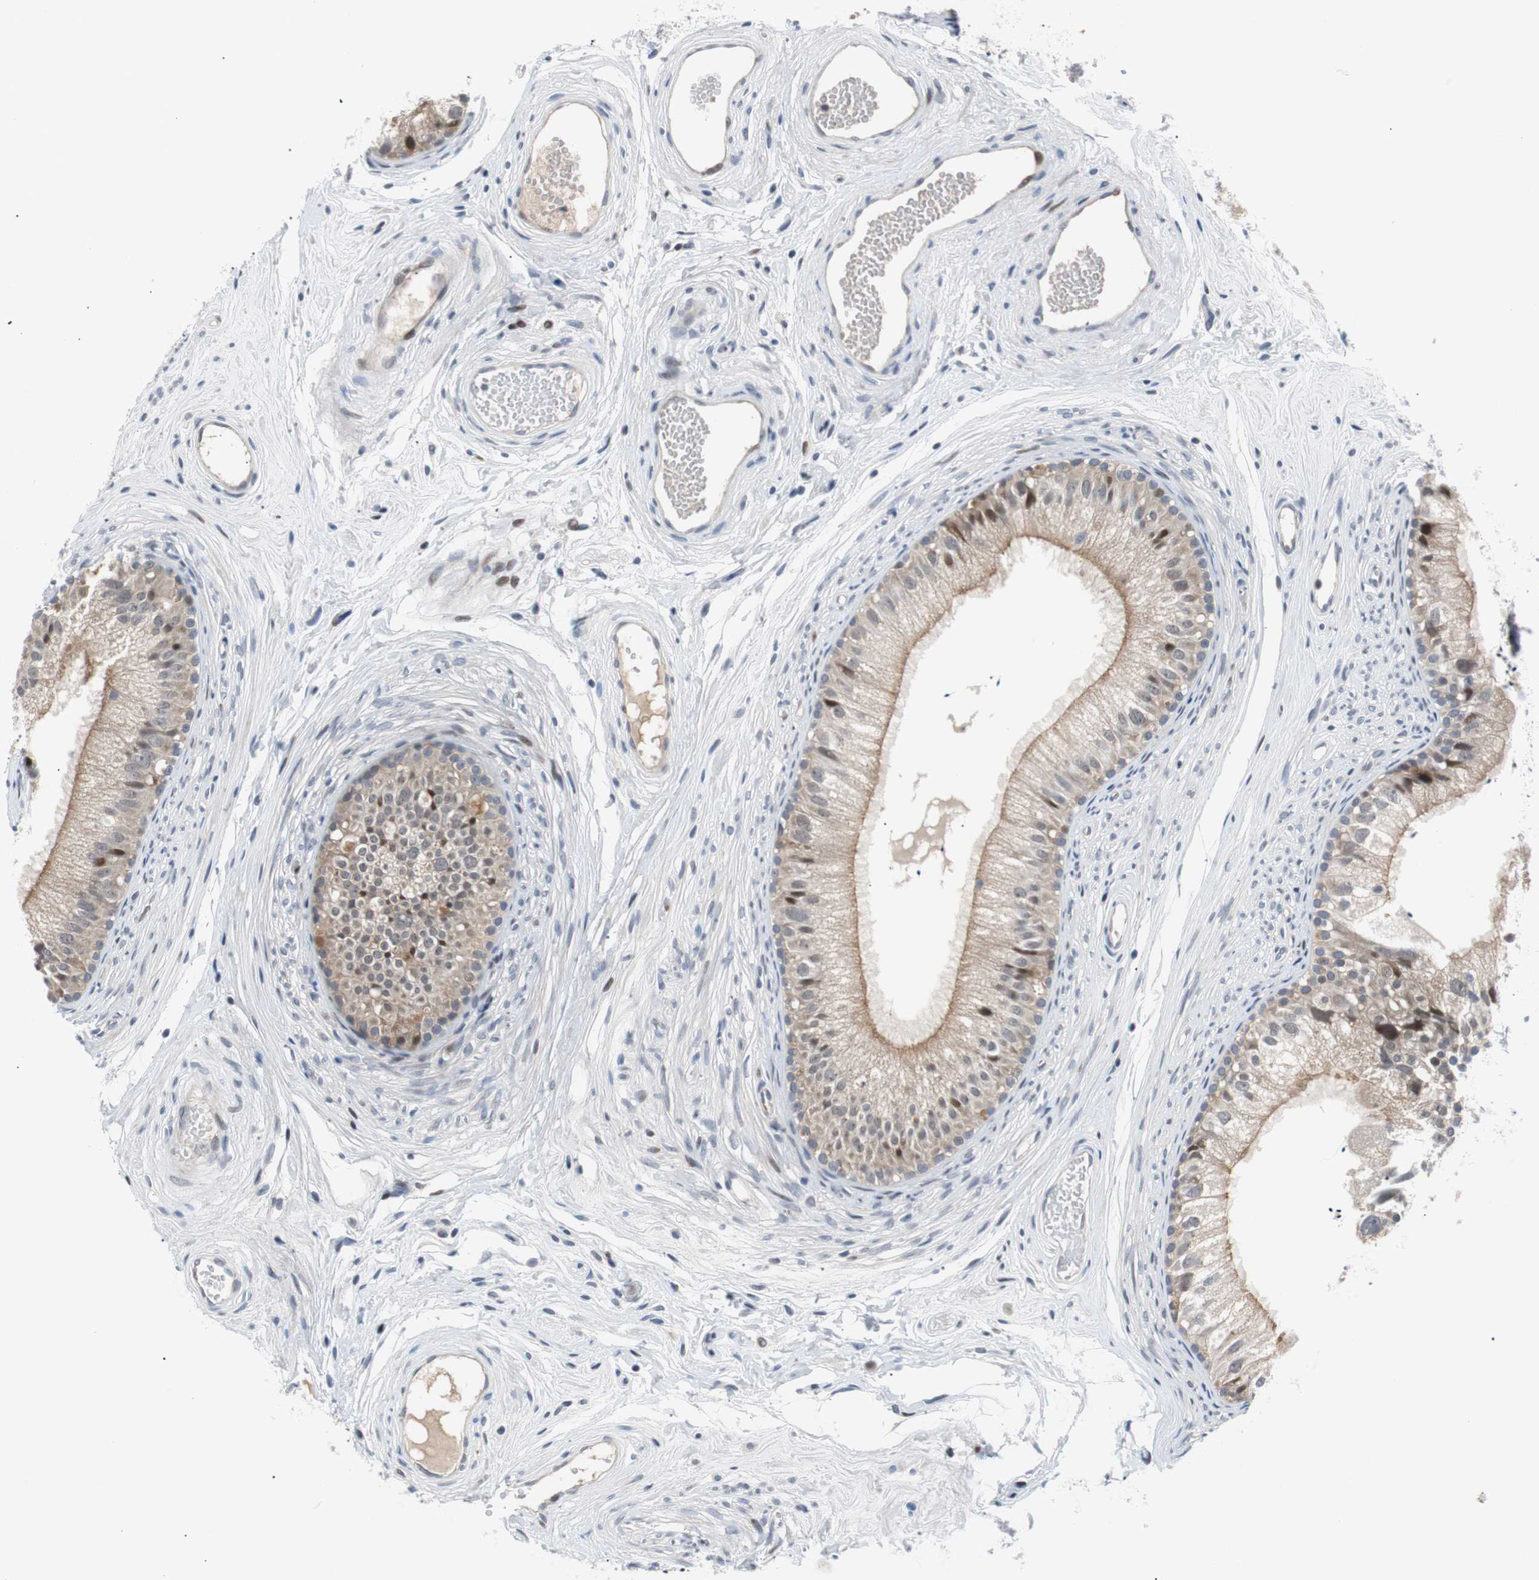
{"staining": {"intensity": "weak", "quantity": "25%-75%", "location": "cytoplasmic/membranous,nuclear"}, "tissue": "epididymis", "cell_type": "Glandular cells", "image_type": "normal", "snomed": [{"axis": "morphology", "description": "Normal tissue, NOS"}, {"axis": "topography", "description": "Epididymis"}], "caption": "About 25%-75% of glandular cells in unremarkable human epididymis demonstrate weak cytoplasmic/membranous,nuclear protein positivity as visualized by brown immunohistochemical staining.", "gene": "MAP2K4", "patient": {"sex": "male", "age": 56}}